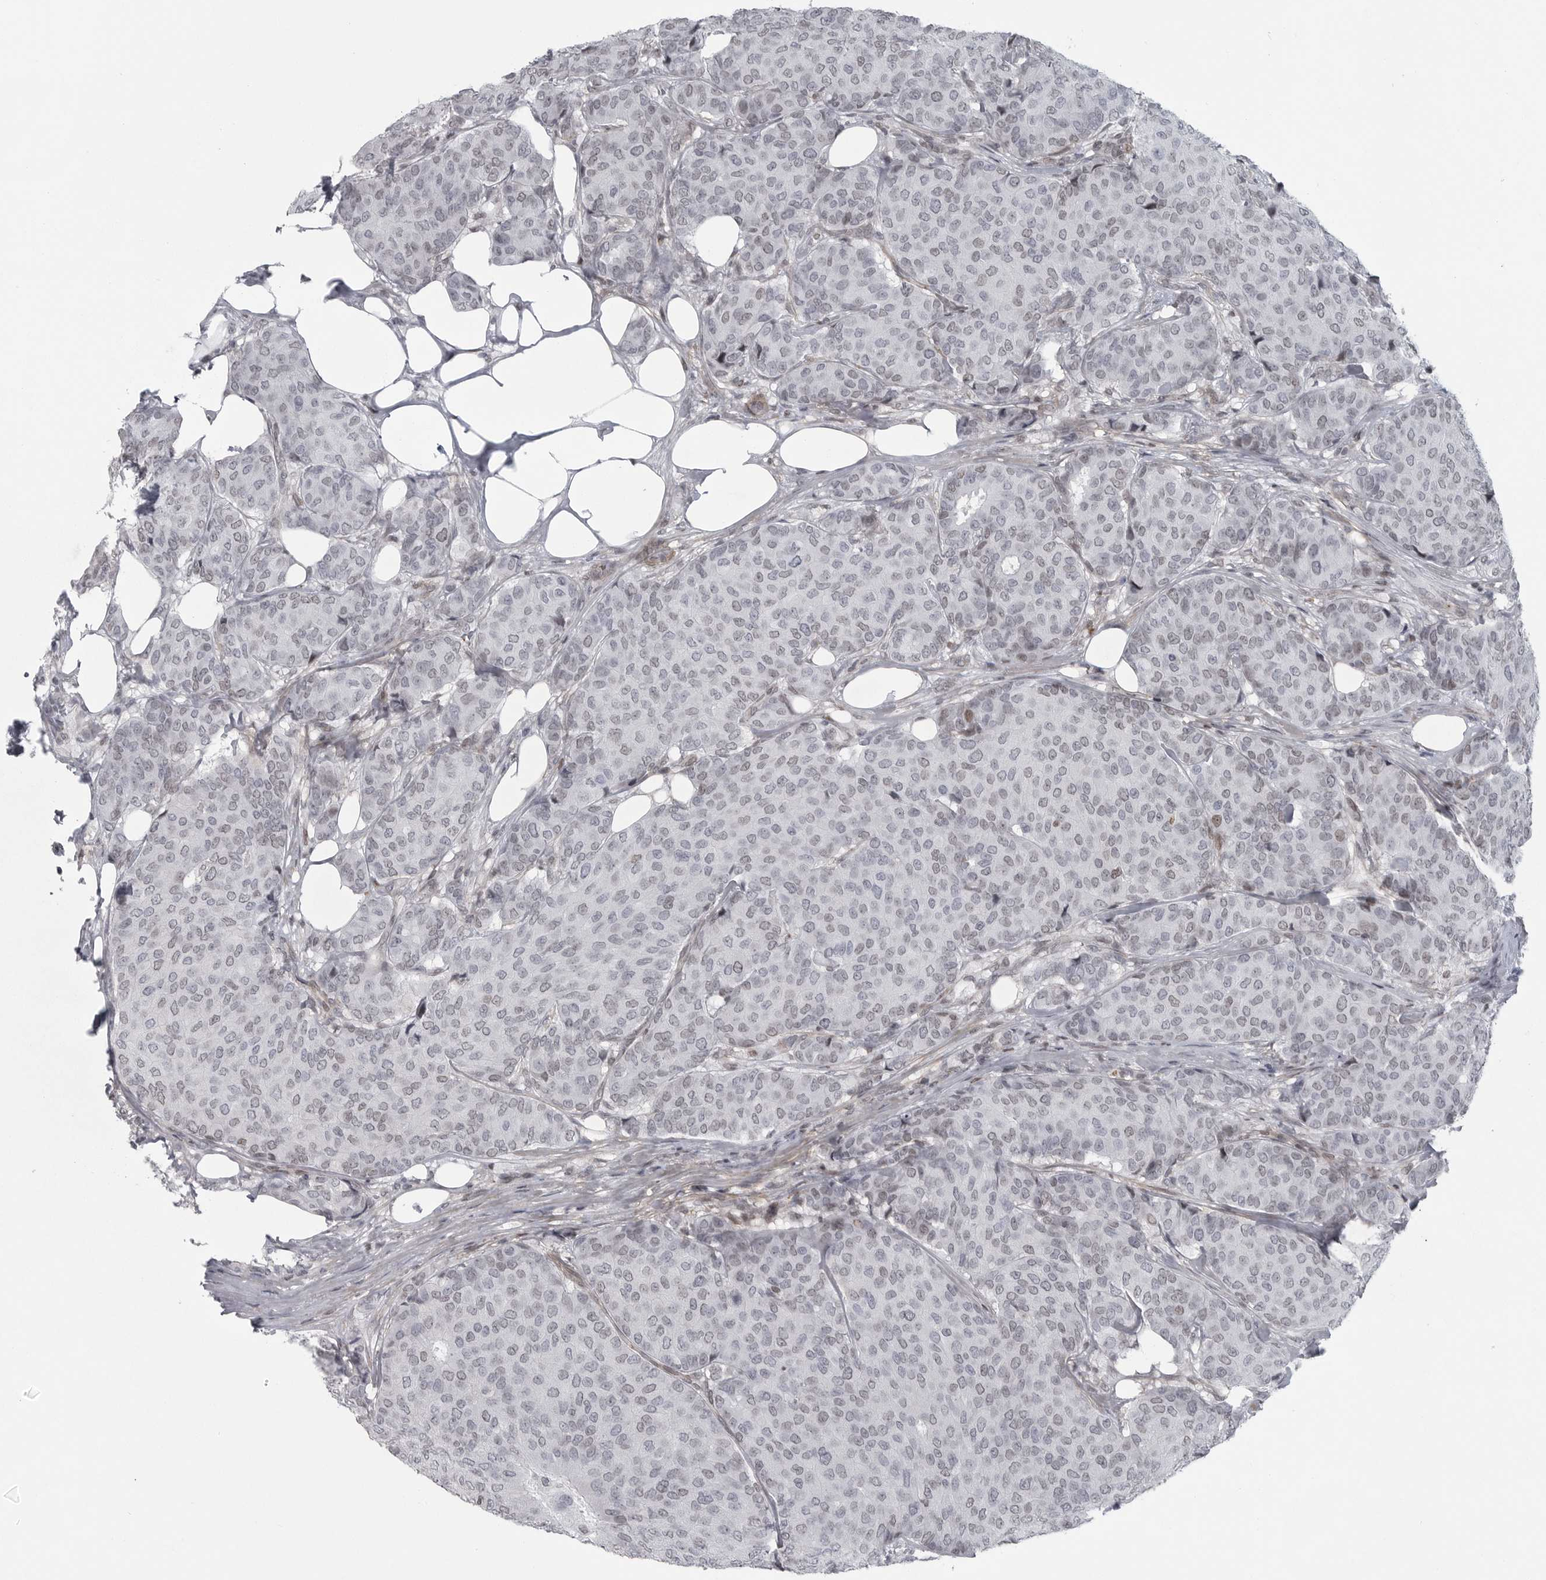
{"staining": {"intensity": "negative", "quantity": "none", "location": "none"}, "tissue": "breast cancer", "cell_type": "Tumor cells", "image_type": "cancer", "snomed": [{"axis": "morphology", "description": "Duct carcinoma"}, {"axis": "topography", "description": "Breast"}], "caption": "Immunohistochemistry photomicrograph of neoplastic tissue: breast cancer (intraductal carcinoma) stained with DAB (3,3'-diaminobenzidine) demonstrates no significant protein positivity in tumor cells.", "gene": "HMGN3", "patient": {"sex": "female", "age": 75}}